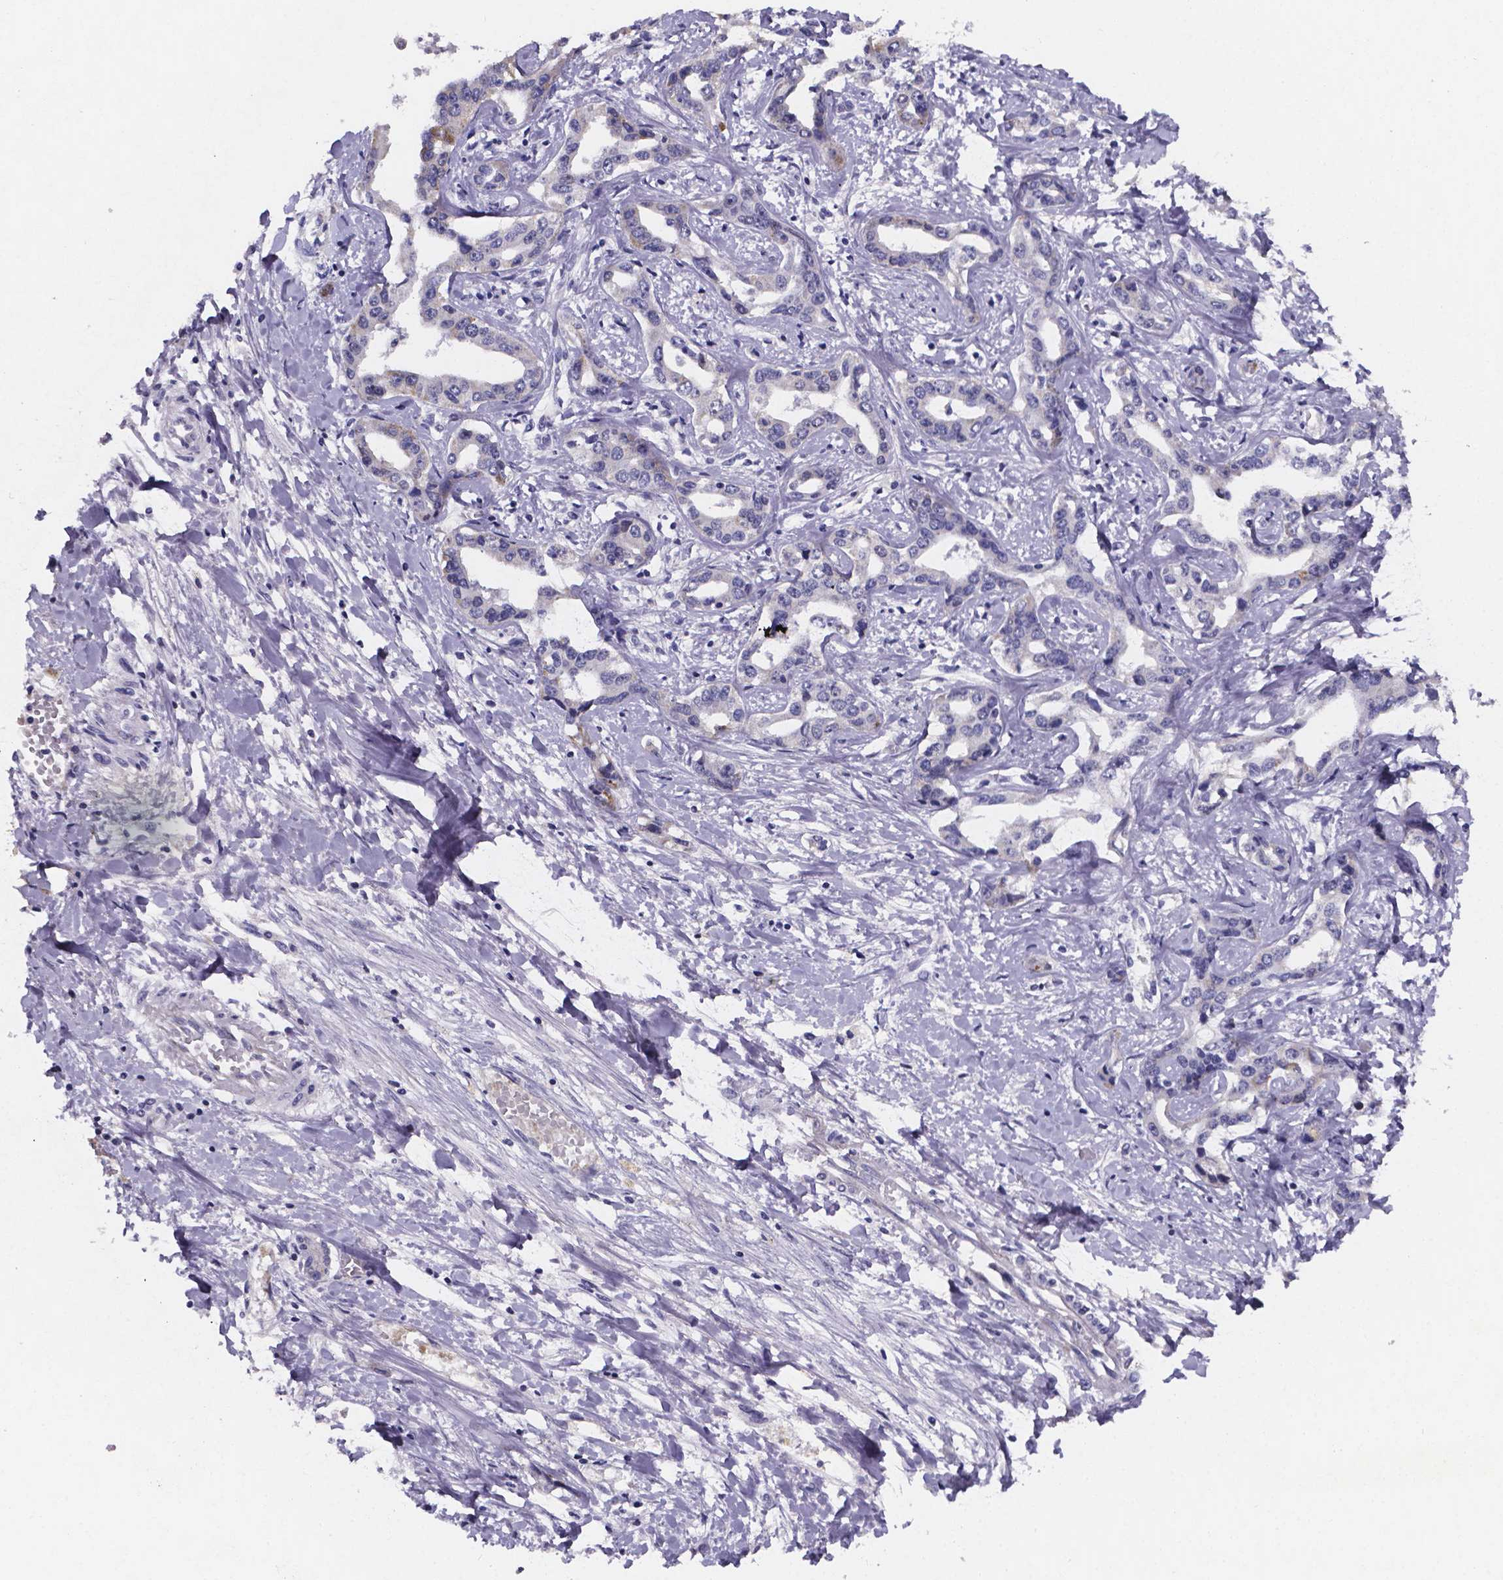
{"staining": {"intensity": "negative", "quantity": "none", "location": "none"}, "tissue": "liver cancer", "cell_type": "Tumor cells", "image_type": "cancer", "snomed": [{"axis": "morphology", "description": "Cholangiocarcinoma"}, {"axis": "topography", "description": "Liver"}], "caption": "The micrograph exhibits no significant staining in tumor cells of liver cholangiocarcinoma.", "gene": "PAH", "patient": {"sex": "male", "age": 59}}